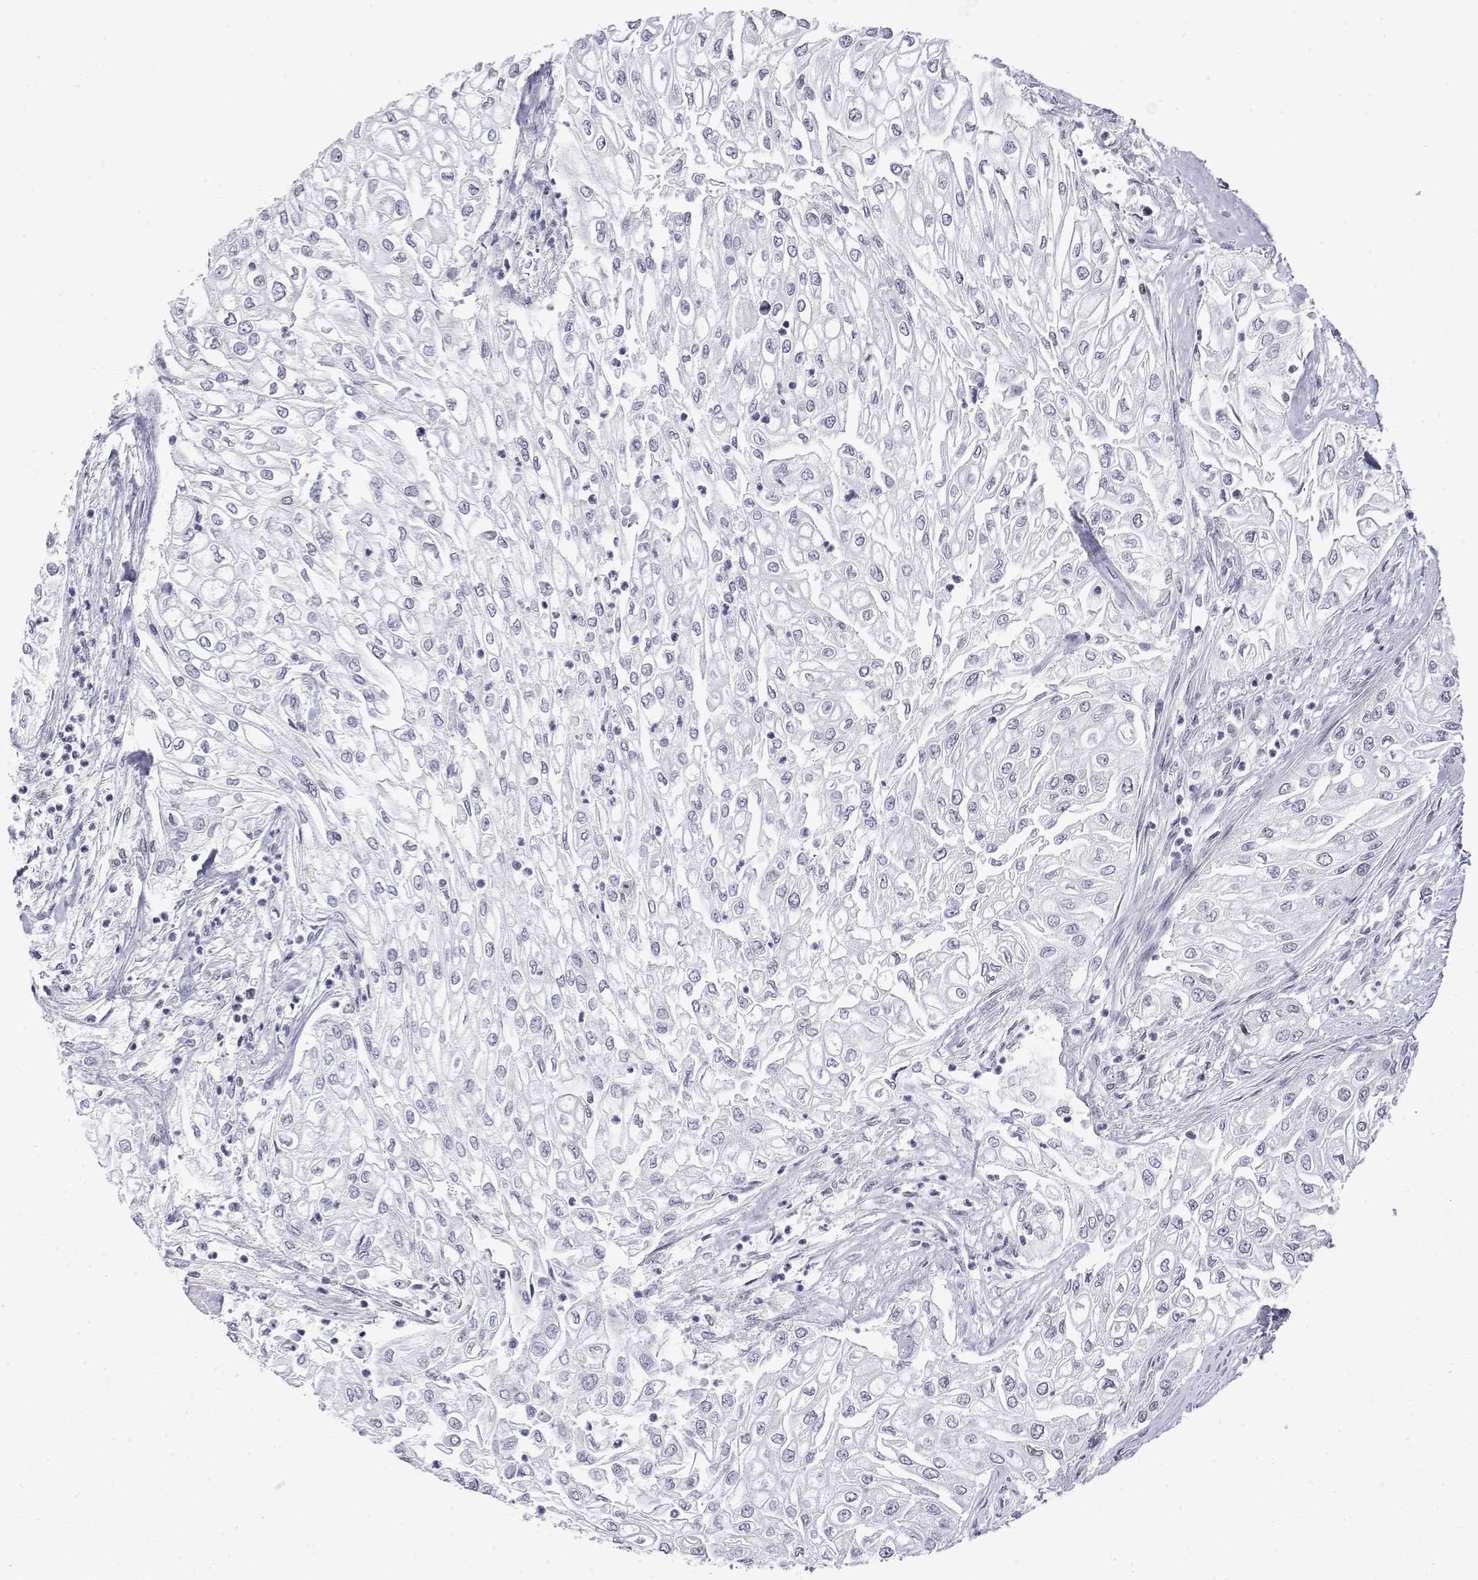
{"staining": {"intensity": "negative", "quantity": "none", "location": "none"}, "tissue": "urothelial cancer", "cell_type": "Tumor cells", "image_type": "cancer", "snomed": [{"axis": "morphology", "description": "Urothelial carcinoma, High grade"}, {"axis": "topography", "description": "Urinary bladder"}], "caption": "High-grade urothelial carcinoma was stained to show a protein in brown. There is no significant expression in tumor cells.", "gene": "POLDIP3", "patient": {"sex": "male", "age": 62}}